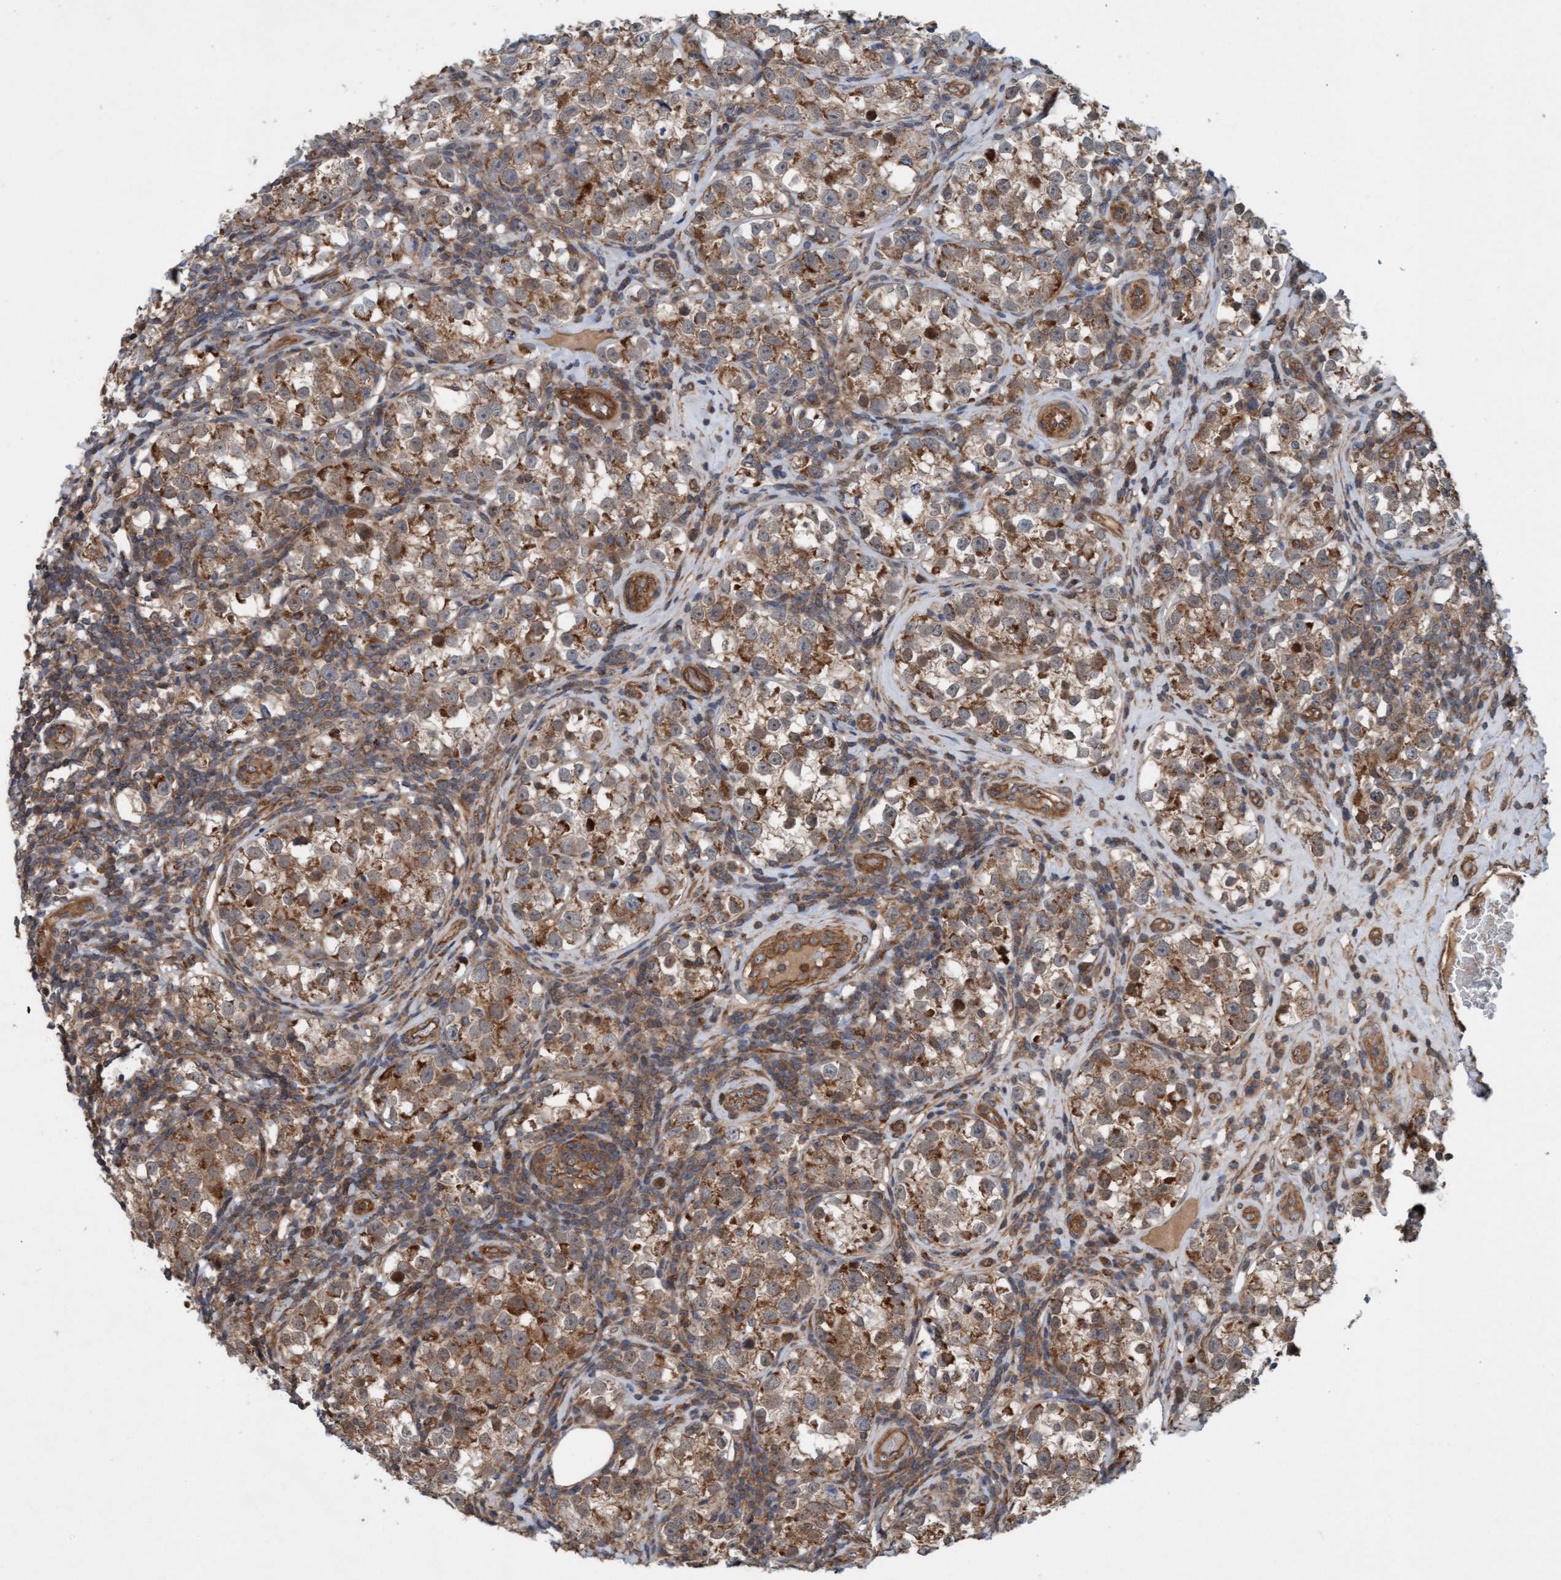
{"staining": {"intensity": "moderate", "quantity": ">75%", "location": "cytoplasmic/membranous"}, "tissue": "testis cancer", "cell_type": "Tumor cells", "image_type": "cancer", "snomed": [{"axis": "morphology", "description": "Normal tissue, NOS"}, {"axis": "morphology", "description": "Seminoma, NOS"}, {"axis": "topography", "description": "Testis"}], "caption": "Testis cancer (seminoma) stained for a protein demonstrates moderate cytoplasmic/membranous positivity in tumor cells. Immunohistochemistry (ihc) stains the protein in brown and the nuclei are stained blue.", "gene": "ERAL1", "patient": {"sex": "male", "age": 43}}